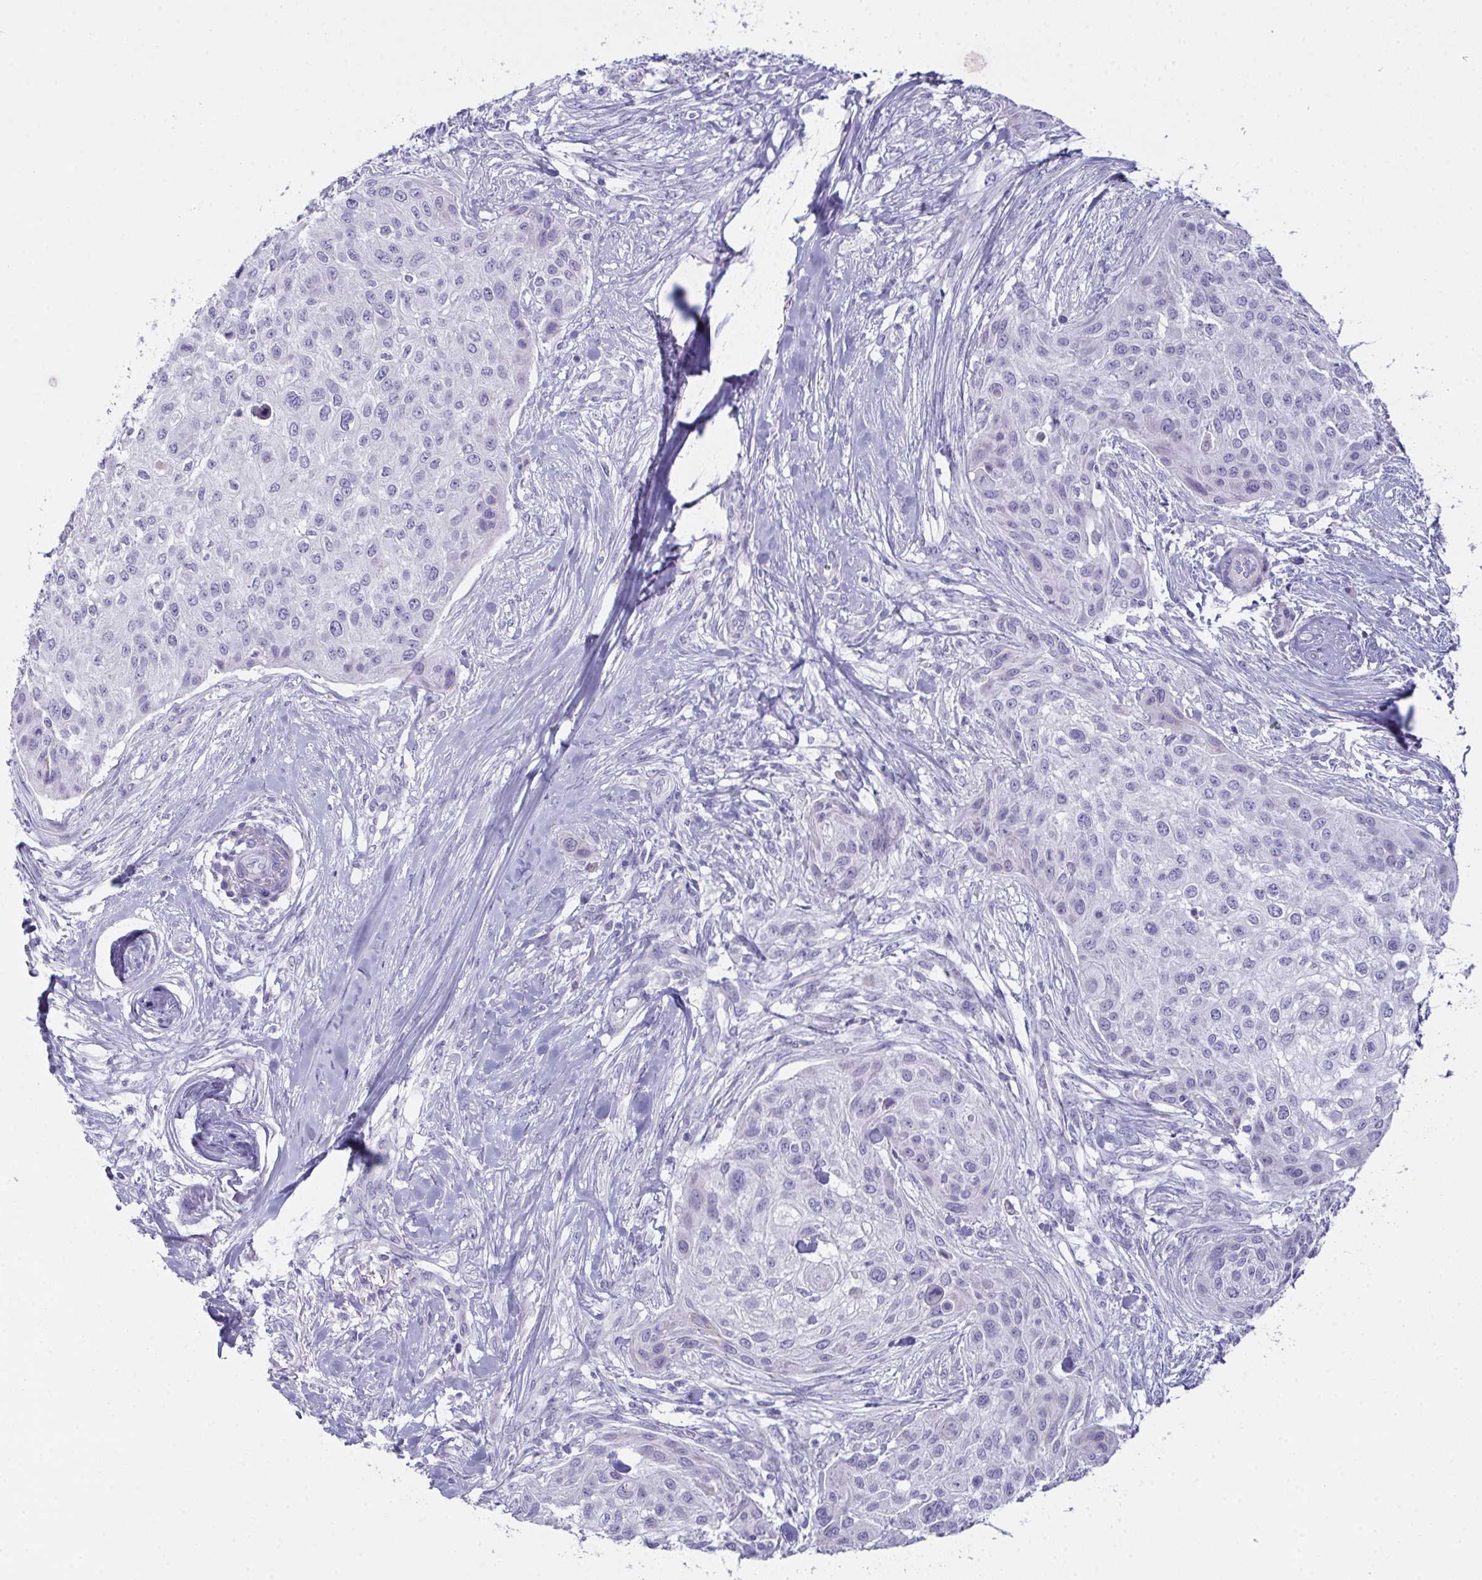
{"staining": {"intensity": "negative", "quantity": "none", "location": "none"}, "tissue": "skin cancer", "cell_type": "Tumor cells", "image_type": "cancer", "snomed": [{"axis": "morphology", "description": "Squamous cell carcinoma, NOS"}, {"axis": "topography", "description": "Skin"}], "caption": "Immunohistochemistry histopathology image of neoplastic tissue: squamous cell carcinoma (skin) stained with DAB reveals no significant protein positivity in tumor cells.", "gene": "TEX19", "patient": {"sex": "female", "age": 87}}